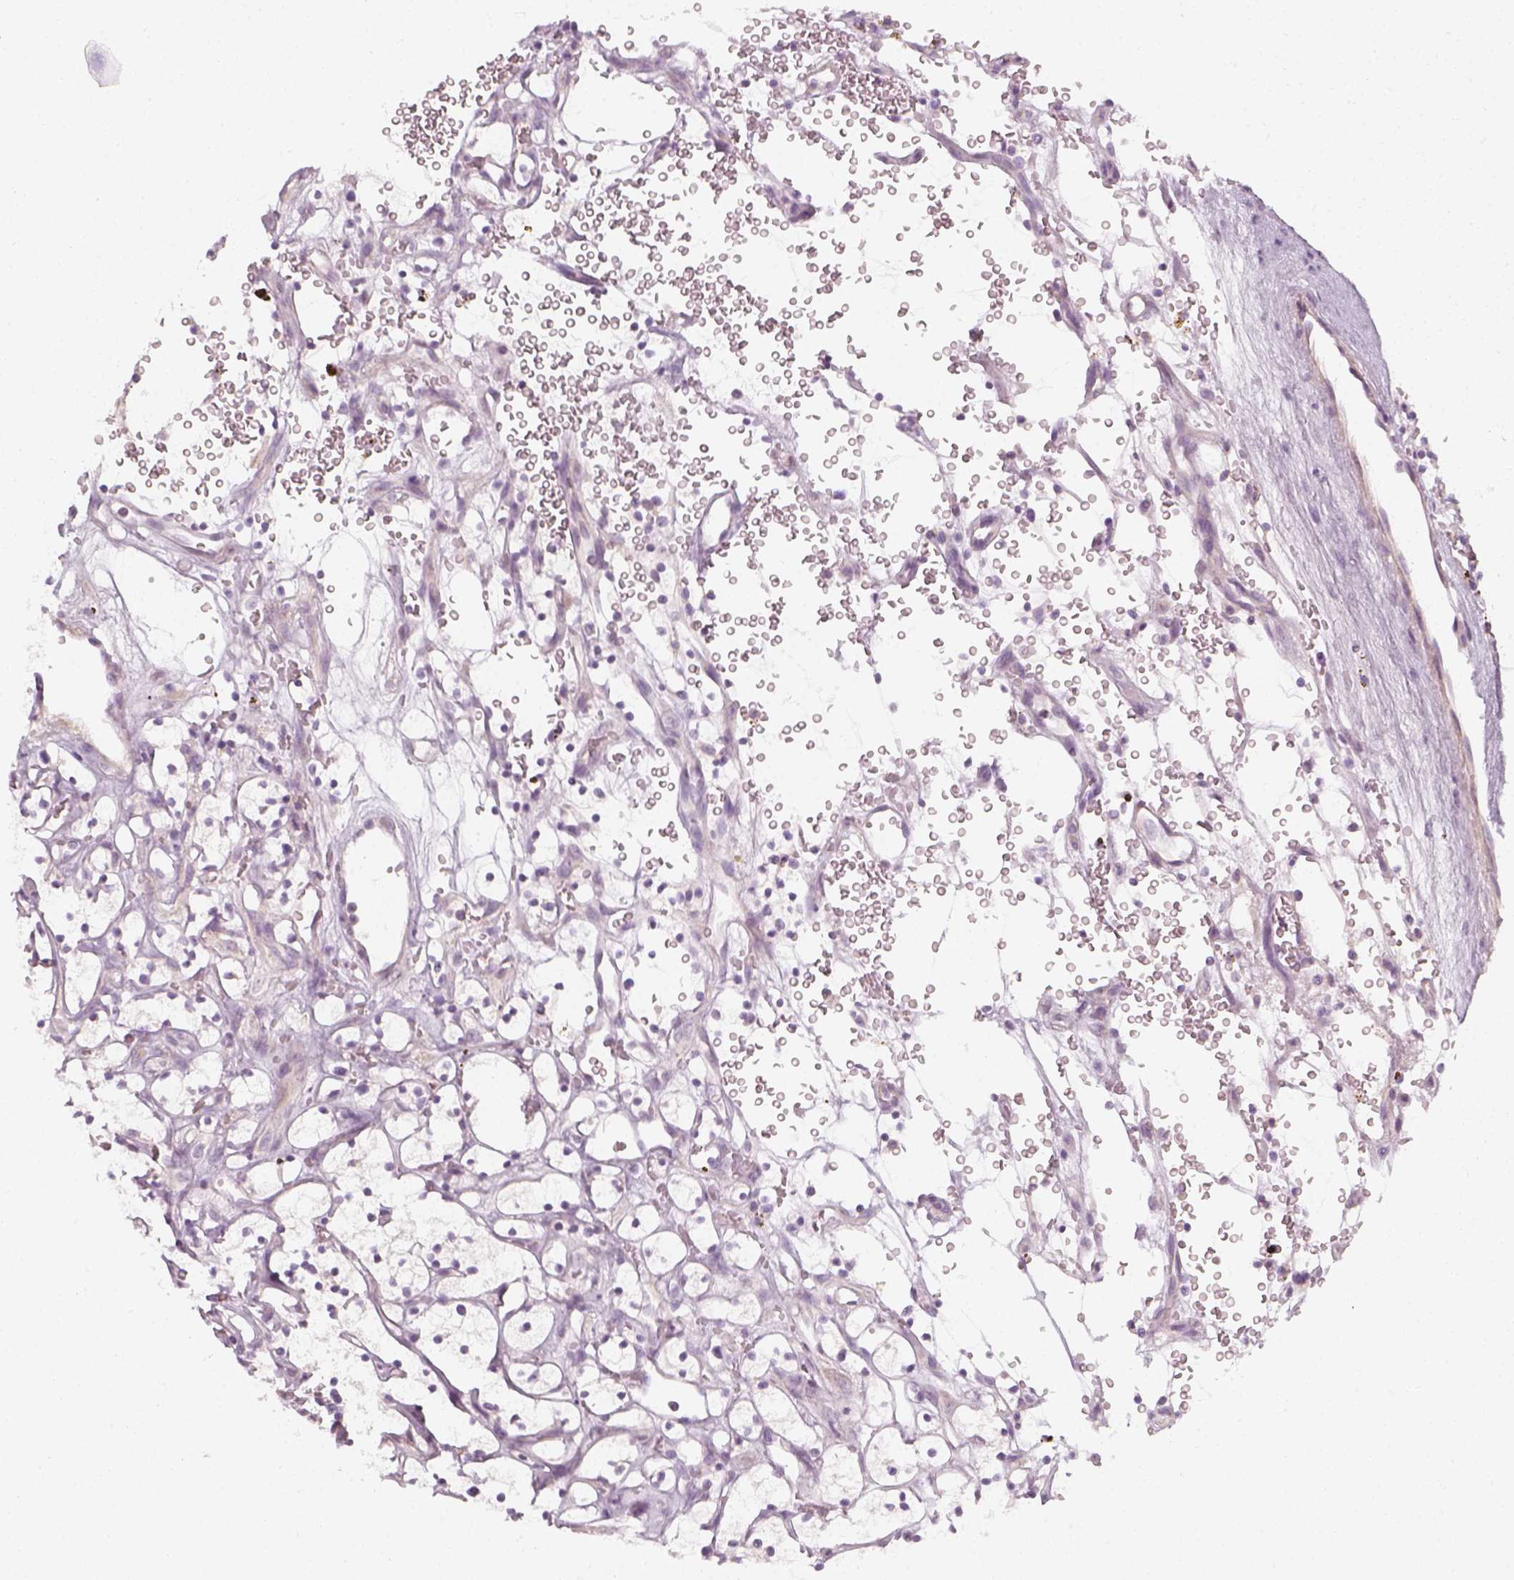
{"staining": {"intensity": "negative", "quantity": "none", "location": "none"}, "tissue": "renal cancer", "cell_type": "Tumor cells", "image_type": "cancer", "snomed": [{"axis": "morphology", "description": "Adenocarcinoma, NOS"}, {"axis": "topography", "description": "Kidney"}], "caption": "An image of human renal cancer is negative for staining in tumor cells.", "gene": "PRAME", "patient": {"sex": "female", "age": 64}}